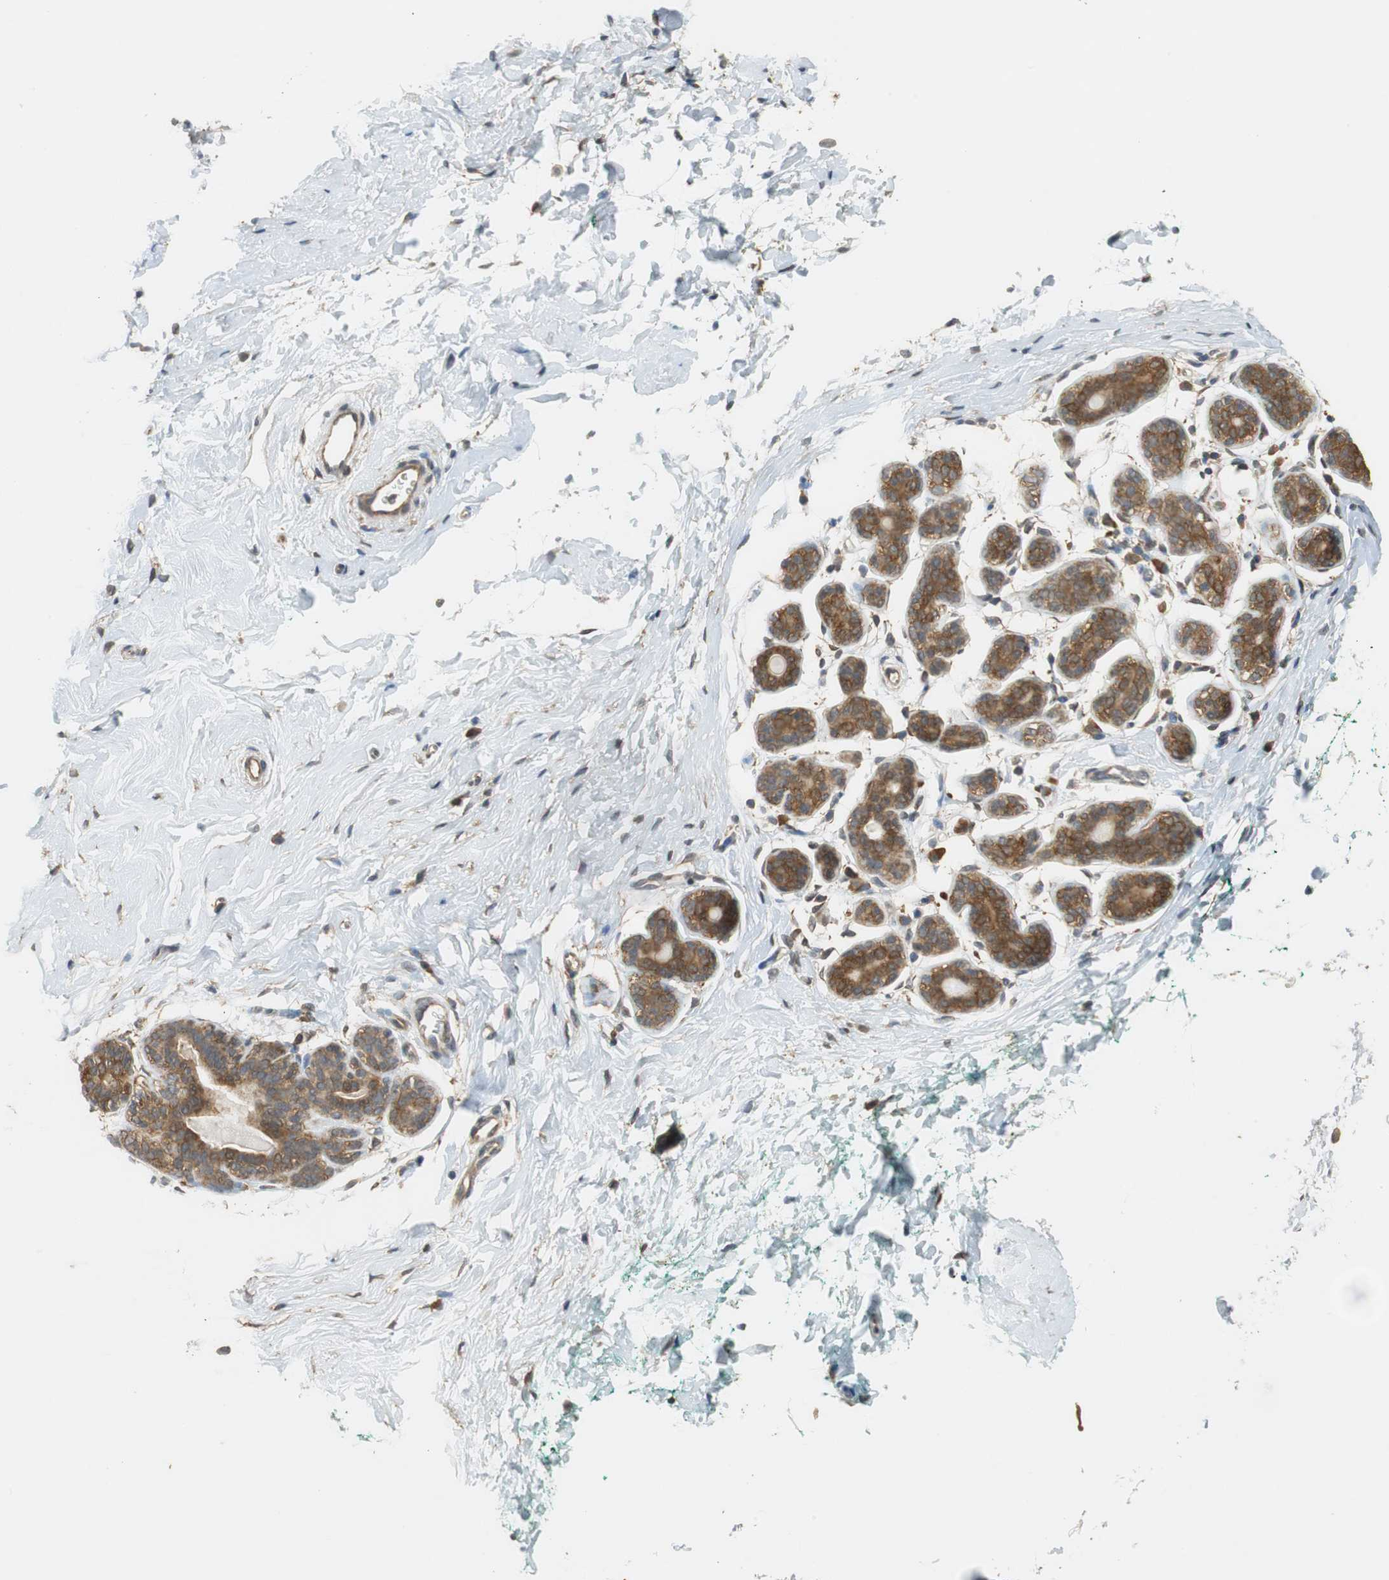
{"staining": {"intensity": "strong", "quantity": ">75%", "location": "cytoplasmic/membranous"}, "tissue": "breast", "cell_type": "Glandular cells", "image_type": "normal", "snomed": [{"axis": "morphology", "description": "Normal tissue, NOS"}, {"axis": "topography", "description": "Breast"}], "caption": "Glandular cells demonstrate strong cytoplasmic/membranous staining in approximately >75% of cells in benign breast. The protein of interest is shown in brown color, while the nuclei are stained blue.", "gene": "UBQLN2", "patient": {"sex": "female", "age": 52}}